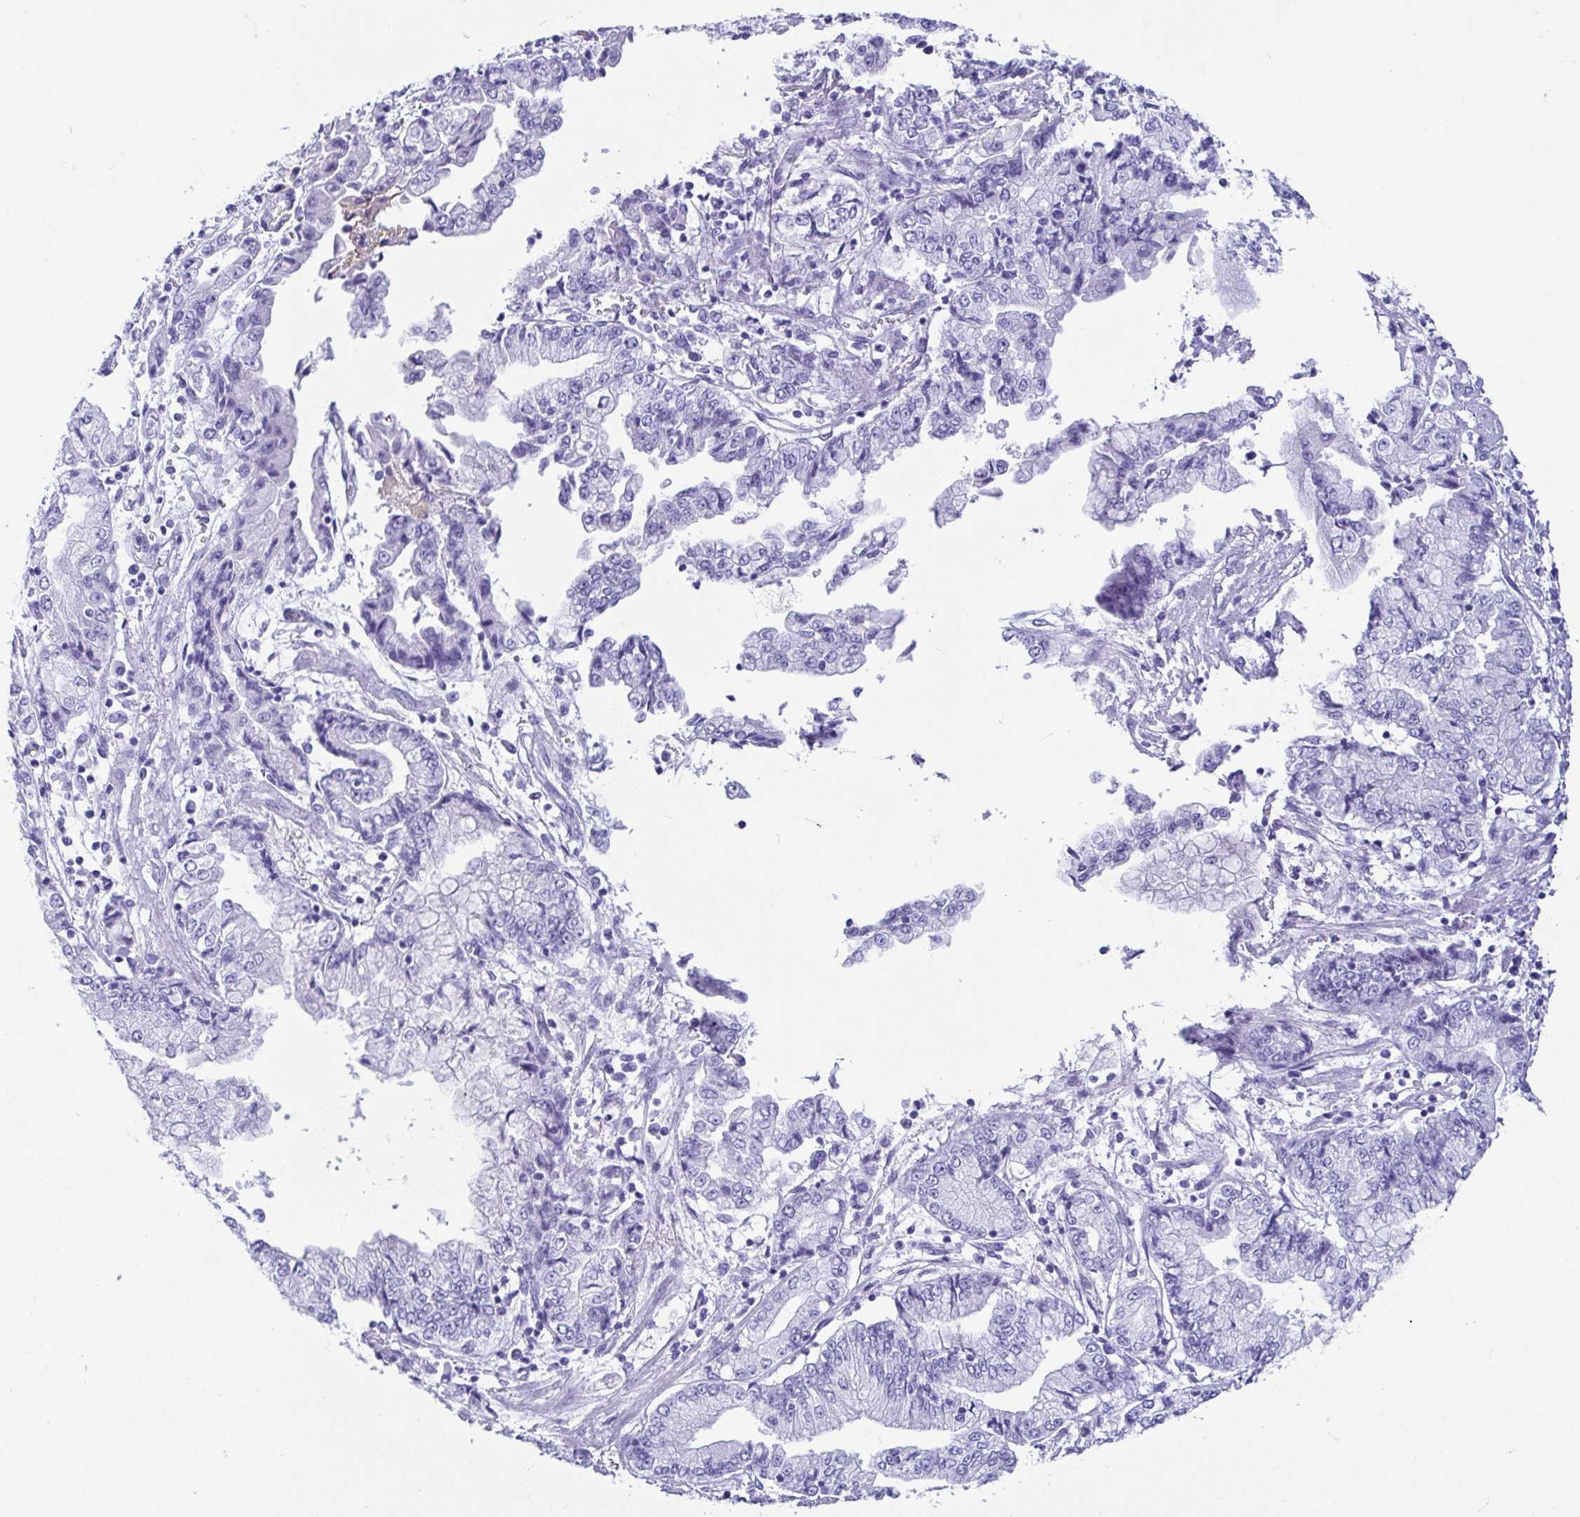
{"staining": {"intensity": "negative", "quantity": "none", "location": "none"}, "tissue": "stomach cancer", "cell_type": "Tumor cells", "image_type": "cancer", "snomed": [{"axis": "morphology", "description": "Adenocarcinoma, NOS"}, {"axis": "topography", "description": "Stomach, upper"}], "caption": "Immunohistochemistry photomicrograph of neoplastic tissue: adenocarcinoma (stomach) stained with DAB exhibits no significant protein positivity in tumor cells.", "gene": "GKN1", "patient": {"sex": "female", "age": 74}}